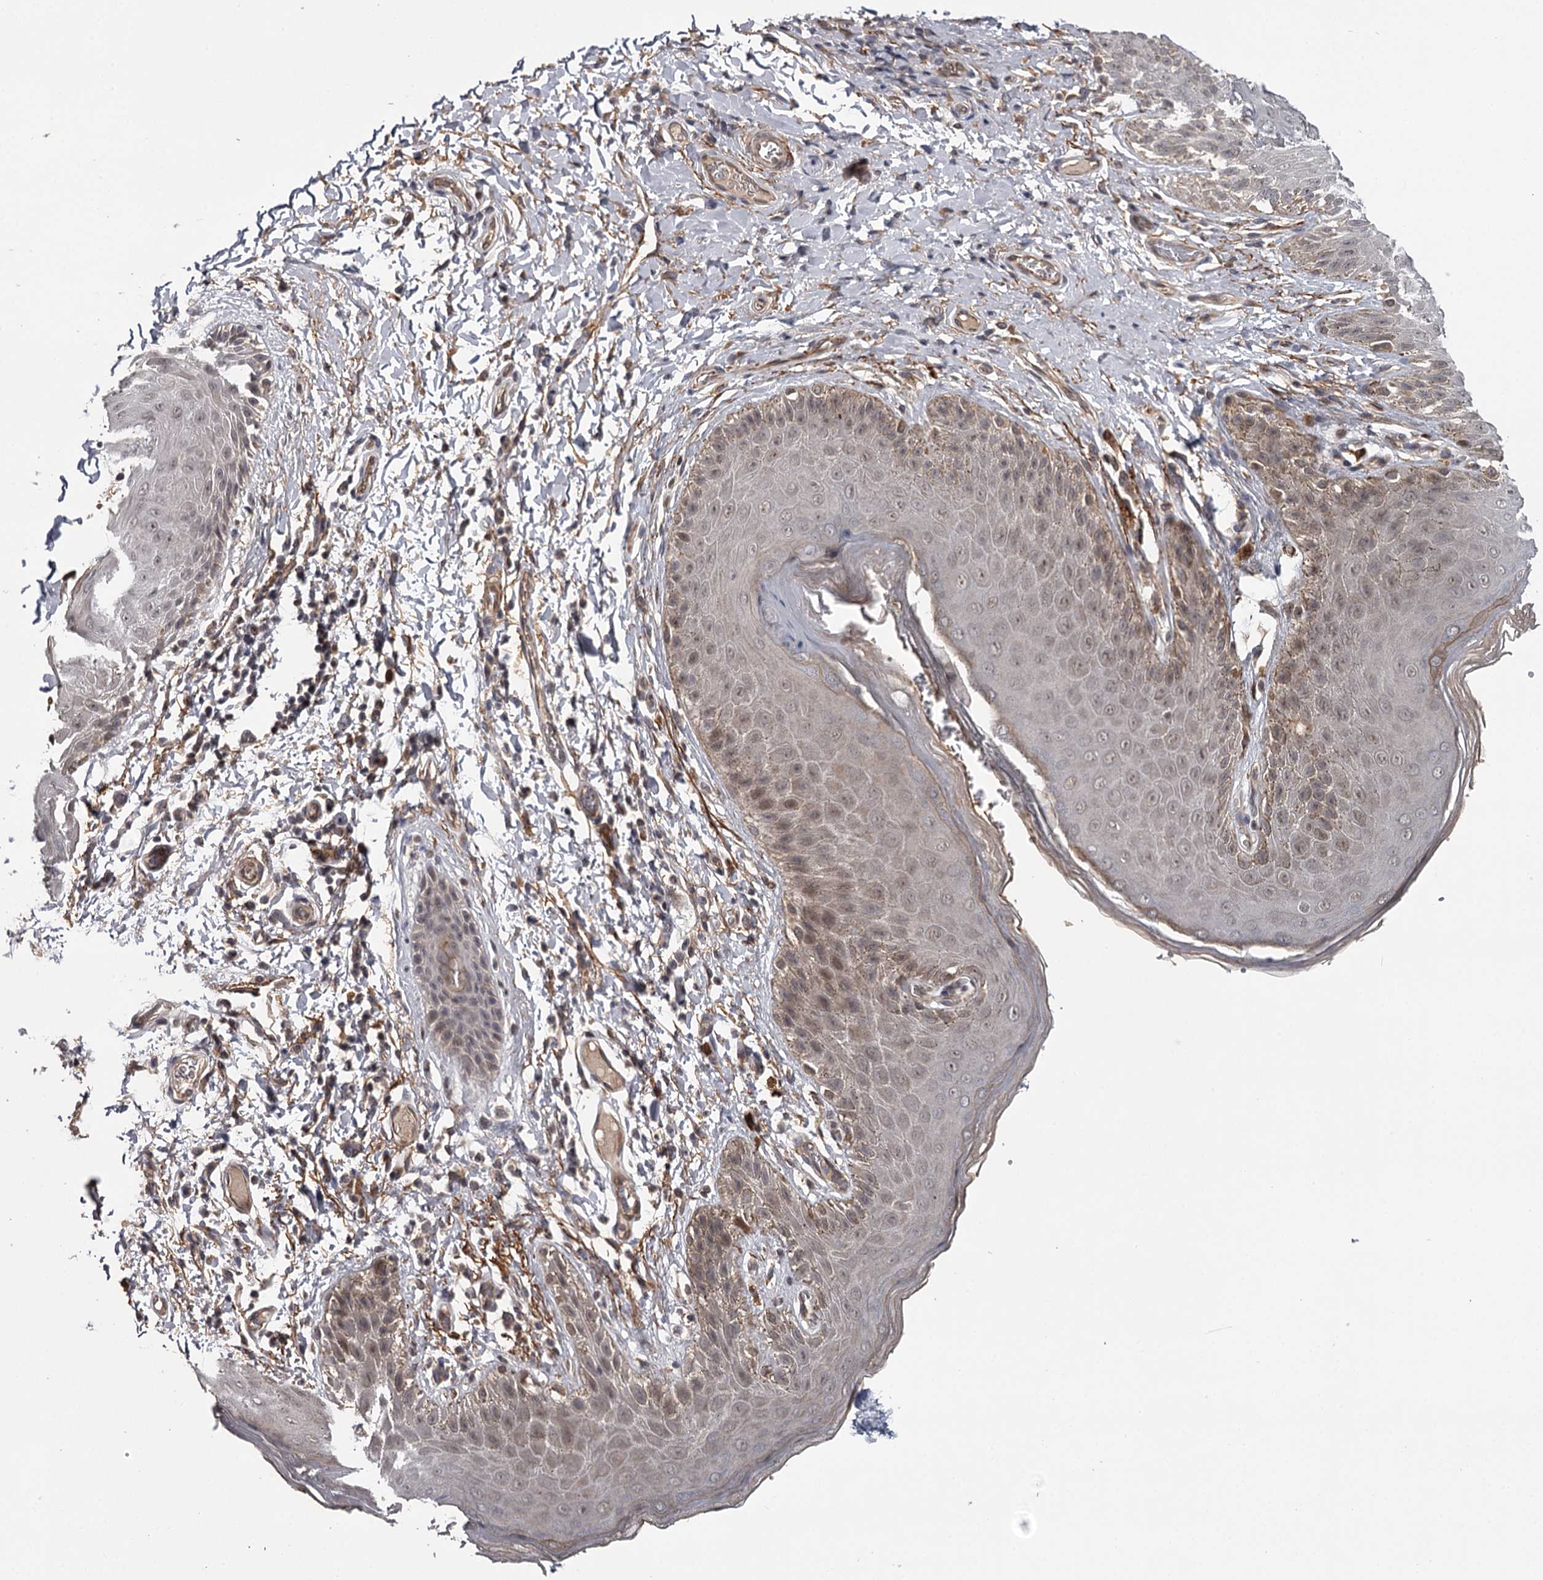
{"staining": {"intensity": "moderate", "quantity": "<25%", "location": "cytoplasmic/membranous,nuclear"}, "tissue": "skin", "cell_type": "Epidermal cells", "image_type": "normal", "snomed": [{"axis": "morphology", "description": "Normal tissue, NOS"}, {"axis": "topography", "description": "Anal"}], "caption": "IHC (DAB) staining of normal skin displays moderate cytoplasmic/membranous,nuclear protein staining in about <25% of epidermal cells. Immunohistochemistry (ihc) stains the protein in brown and the nuclei are stained blue.", "gene": "CWF19L2", "patient": {"sex": "male", "age": 44}}